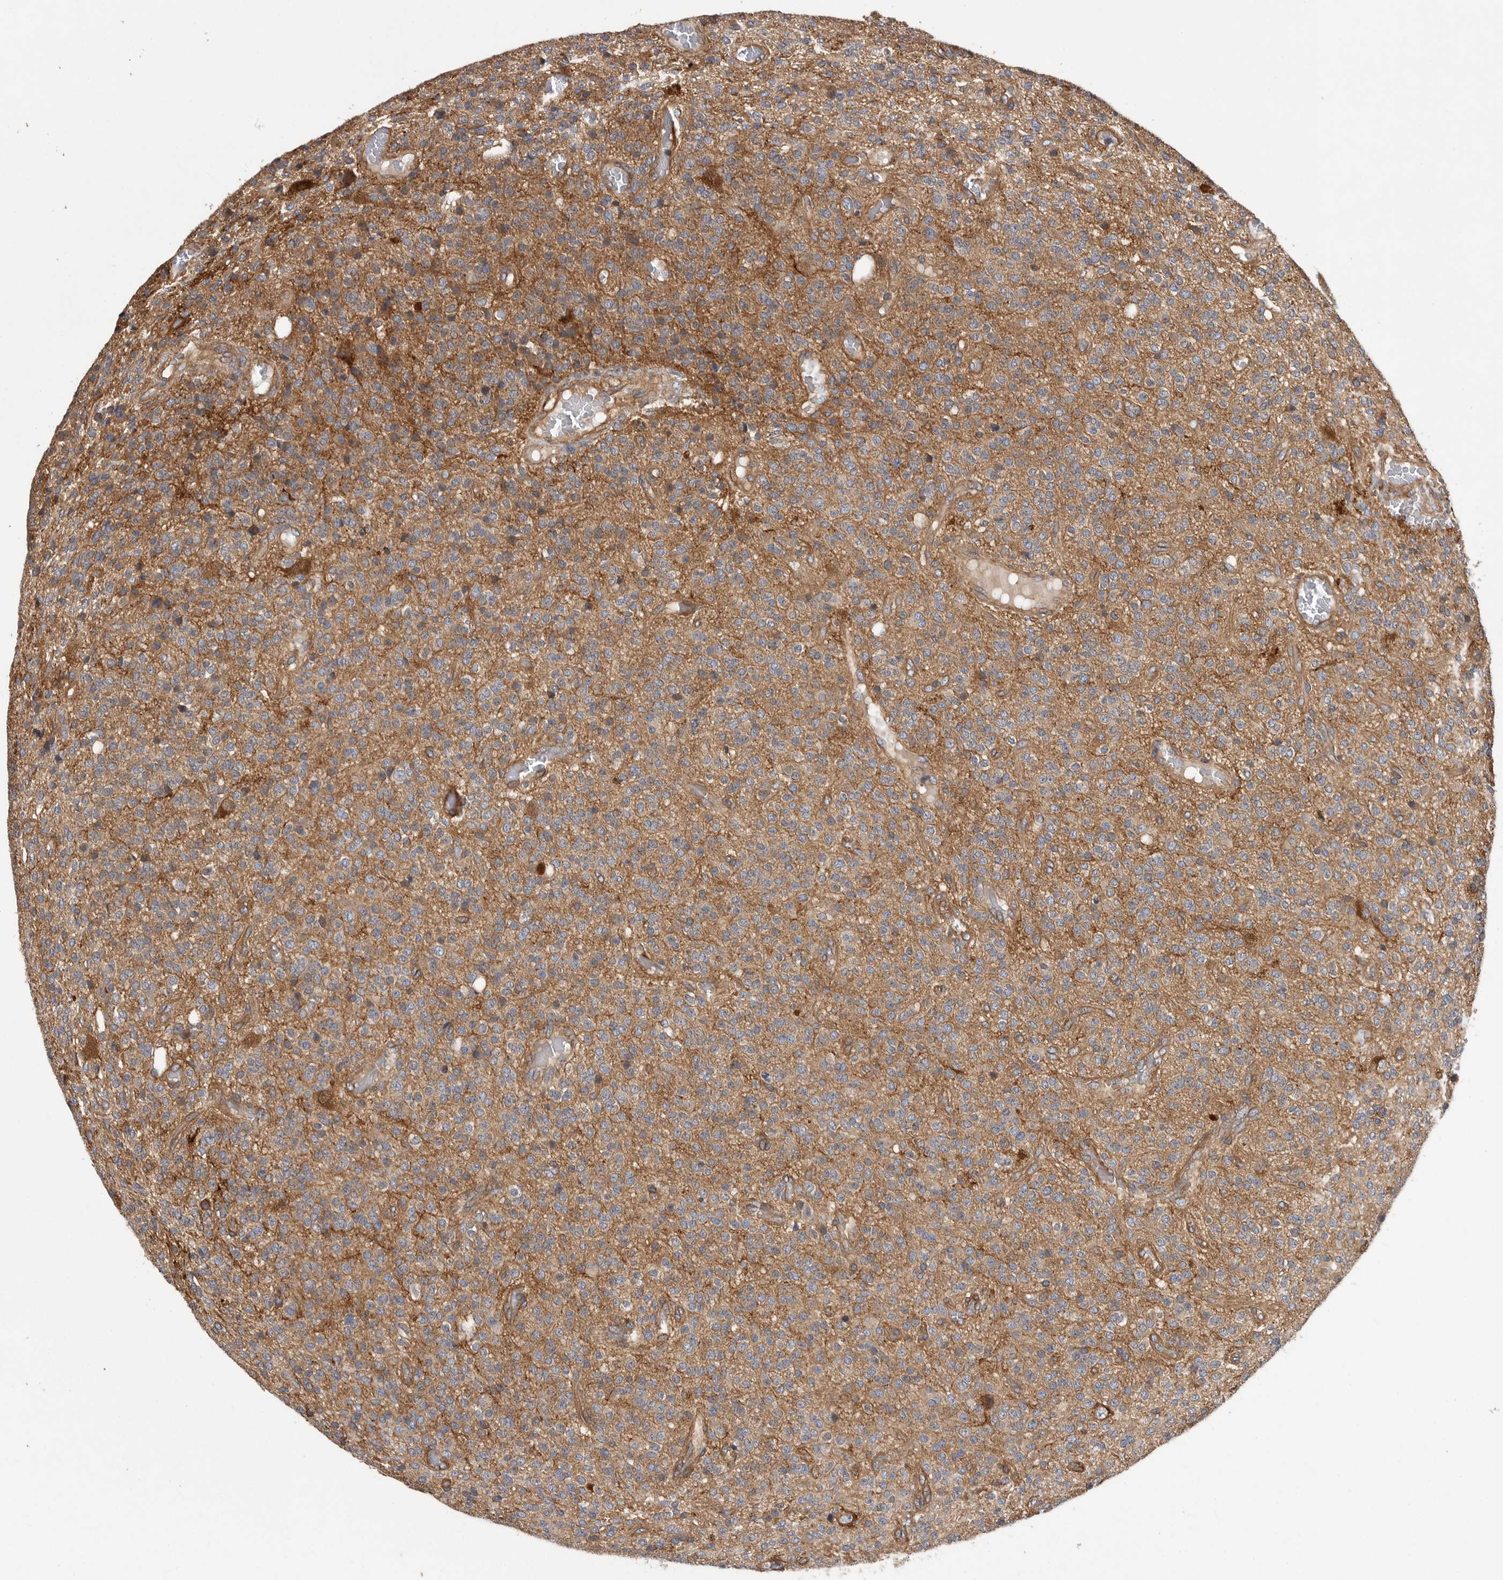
{"staining": {"intensity": "moderate", "quantity": ">75%", "location": "cytoplasmic/membranous"}, "tissue": "glioma", "cell_type": "Tumor cells", "image_type": "cancer", "snomed": [{"axis": "morphology", "description": "Glioma, malignant, High grade"}, {"axis": "topography", "description": "Brain"}], "caption": "A high-resolution histopathology image shows immunohistochemistry (IHC) staining of high-grade glioma (malignant), which exhibits moderate cytoplasmic/membranous staining in about >75% of tumor cells.", "gene": "OXR1", "patient": {"sex": "male", "age": 34}}